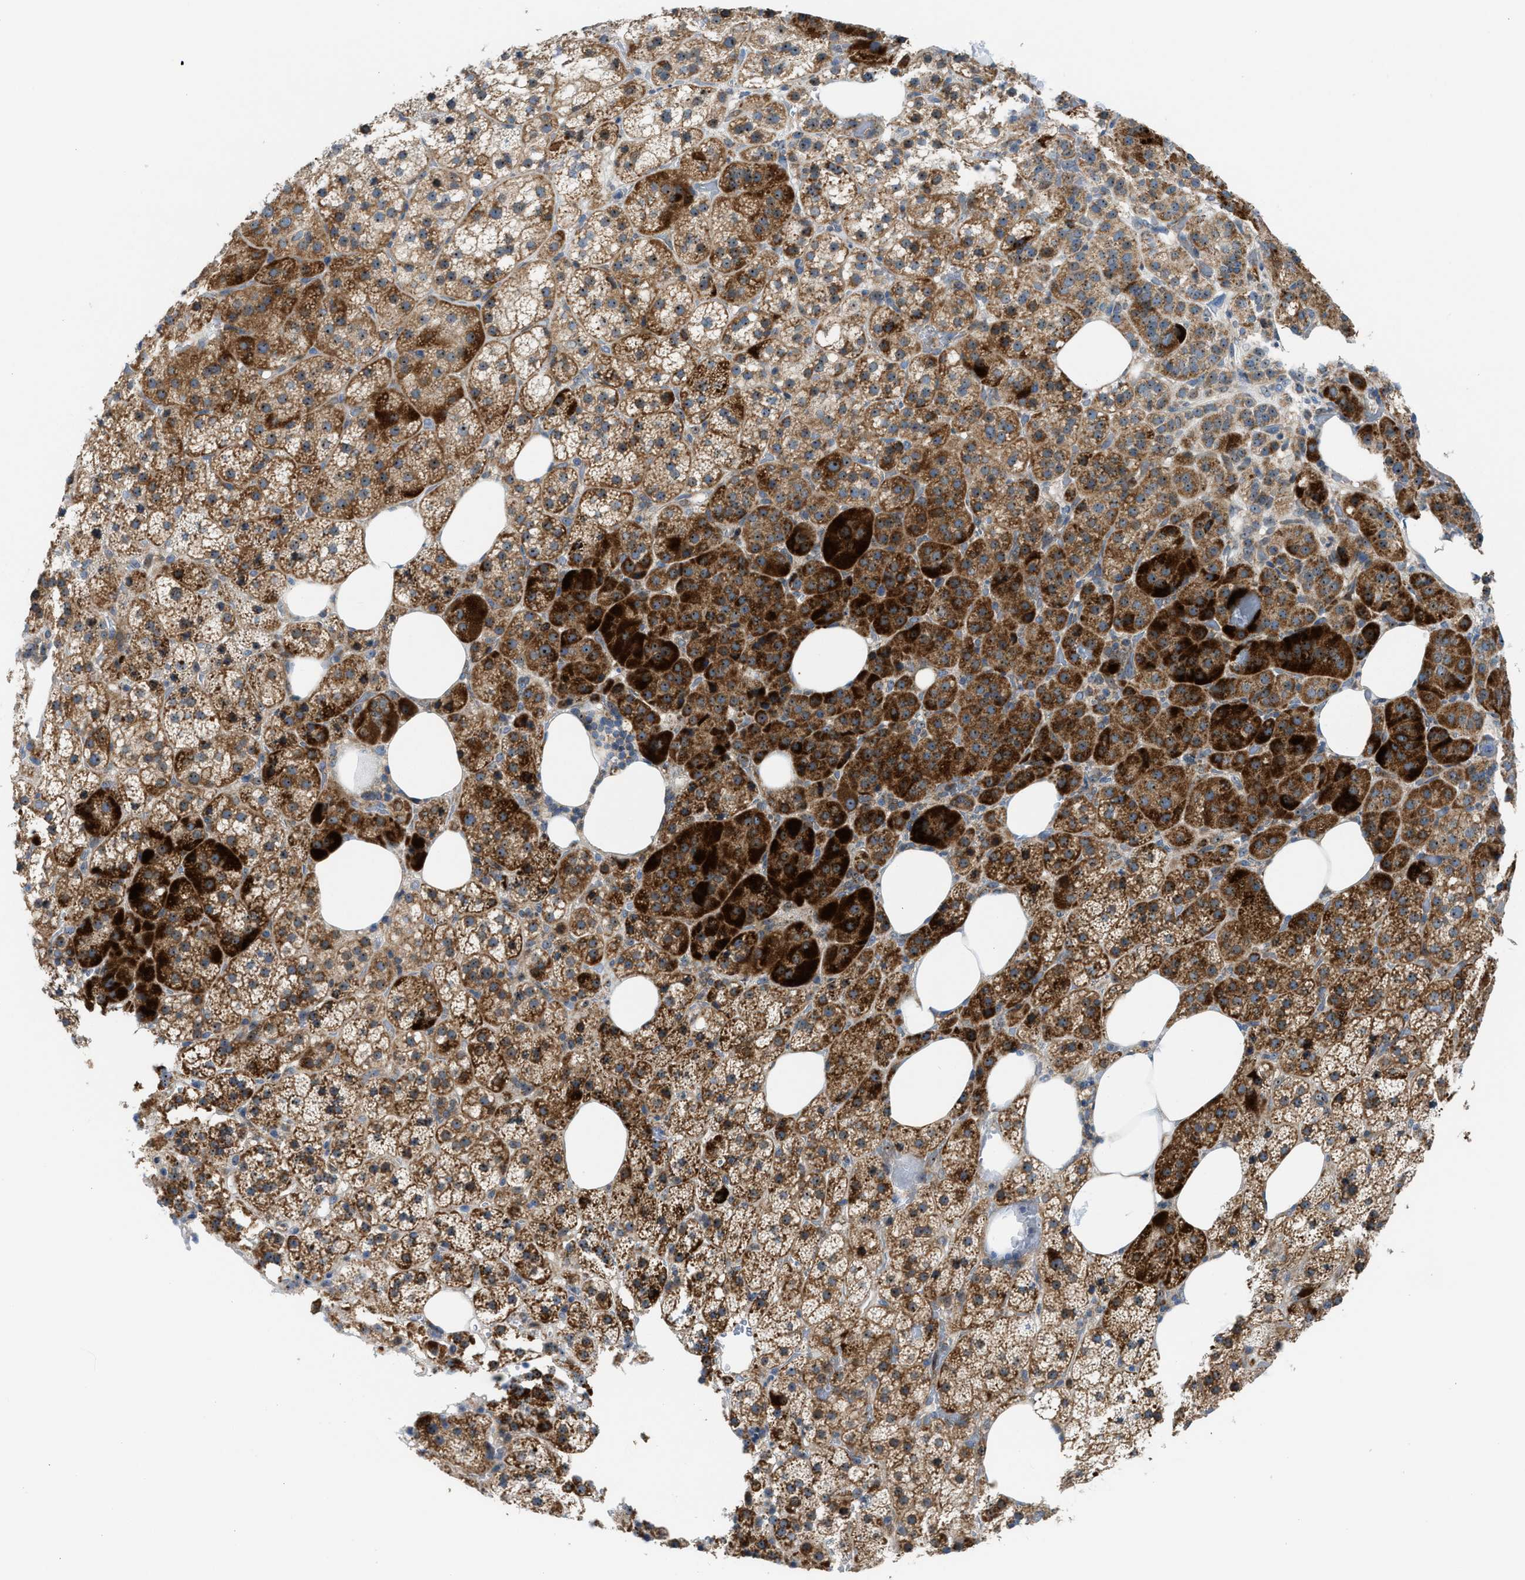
{"staining": {"intensity": "strong", "quantity": ">75%", "location": "cytoplasmic/membranous,nuclear"}, "tissue": "adrenal gland", "cell_type": "Glandular cells", "image_type": "normal", "snomed": [{"axis": "morphology", "description": "Normal tissue, NOS"}, {"axis": "topography", "description": "Adrenal gland"}], "caption": "Strong cytoplasmic/membranous,nuclear expression is seen in approximately >75% of glandular cells in benign adrenal gland.", "gene": "TPH1", "patient": {"sex": "female", "age": 59}}